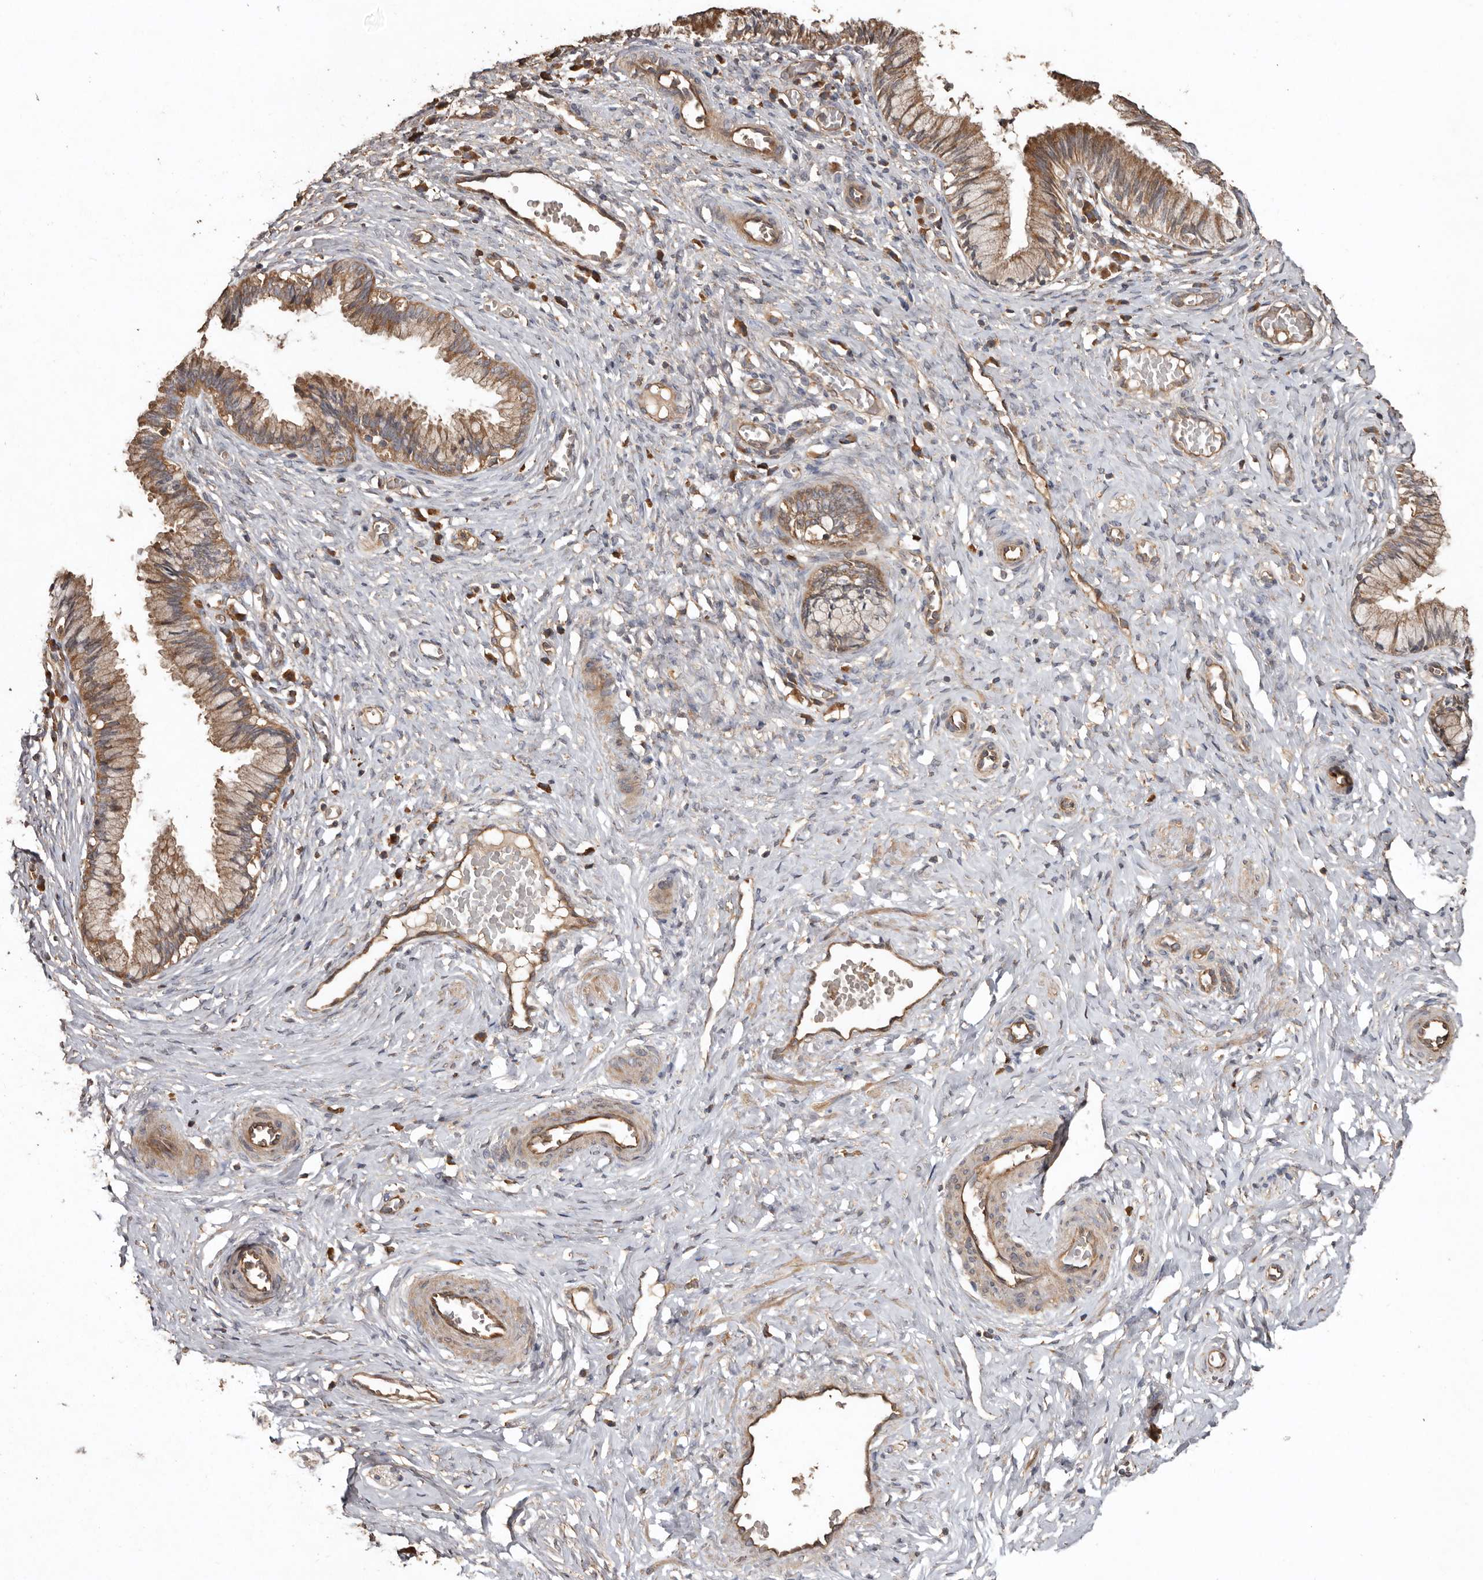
{"staining": {"intensity": "moderate", "quantity": "25%-75%", "location": "cytoplasmic/membranous"}, "tissue": "cervix", "cell_type": "Glandular cells", "image_type": "normal", "snomed": [{"axis": "morphology", "description": "Normal tissue, NOS"}, {"axis": "topography", "description": "Cervix"}], "caption": "Brown immunohistochemical staining in normal human cervix displays moderate cytoplasmic/membranous expression in about 25%-75% of glandular cells. The protein of interest is shown in brown color, while the nuclei are stained blue.", "gene": "FLCN", "patient": {"sex": "female", "age": 27}}